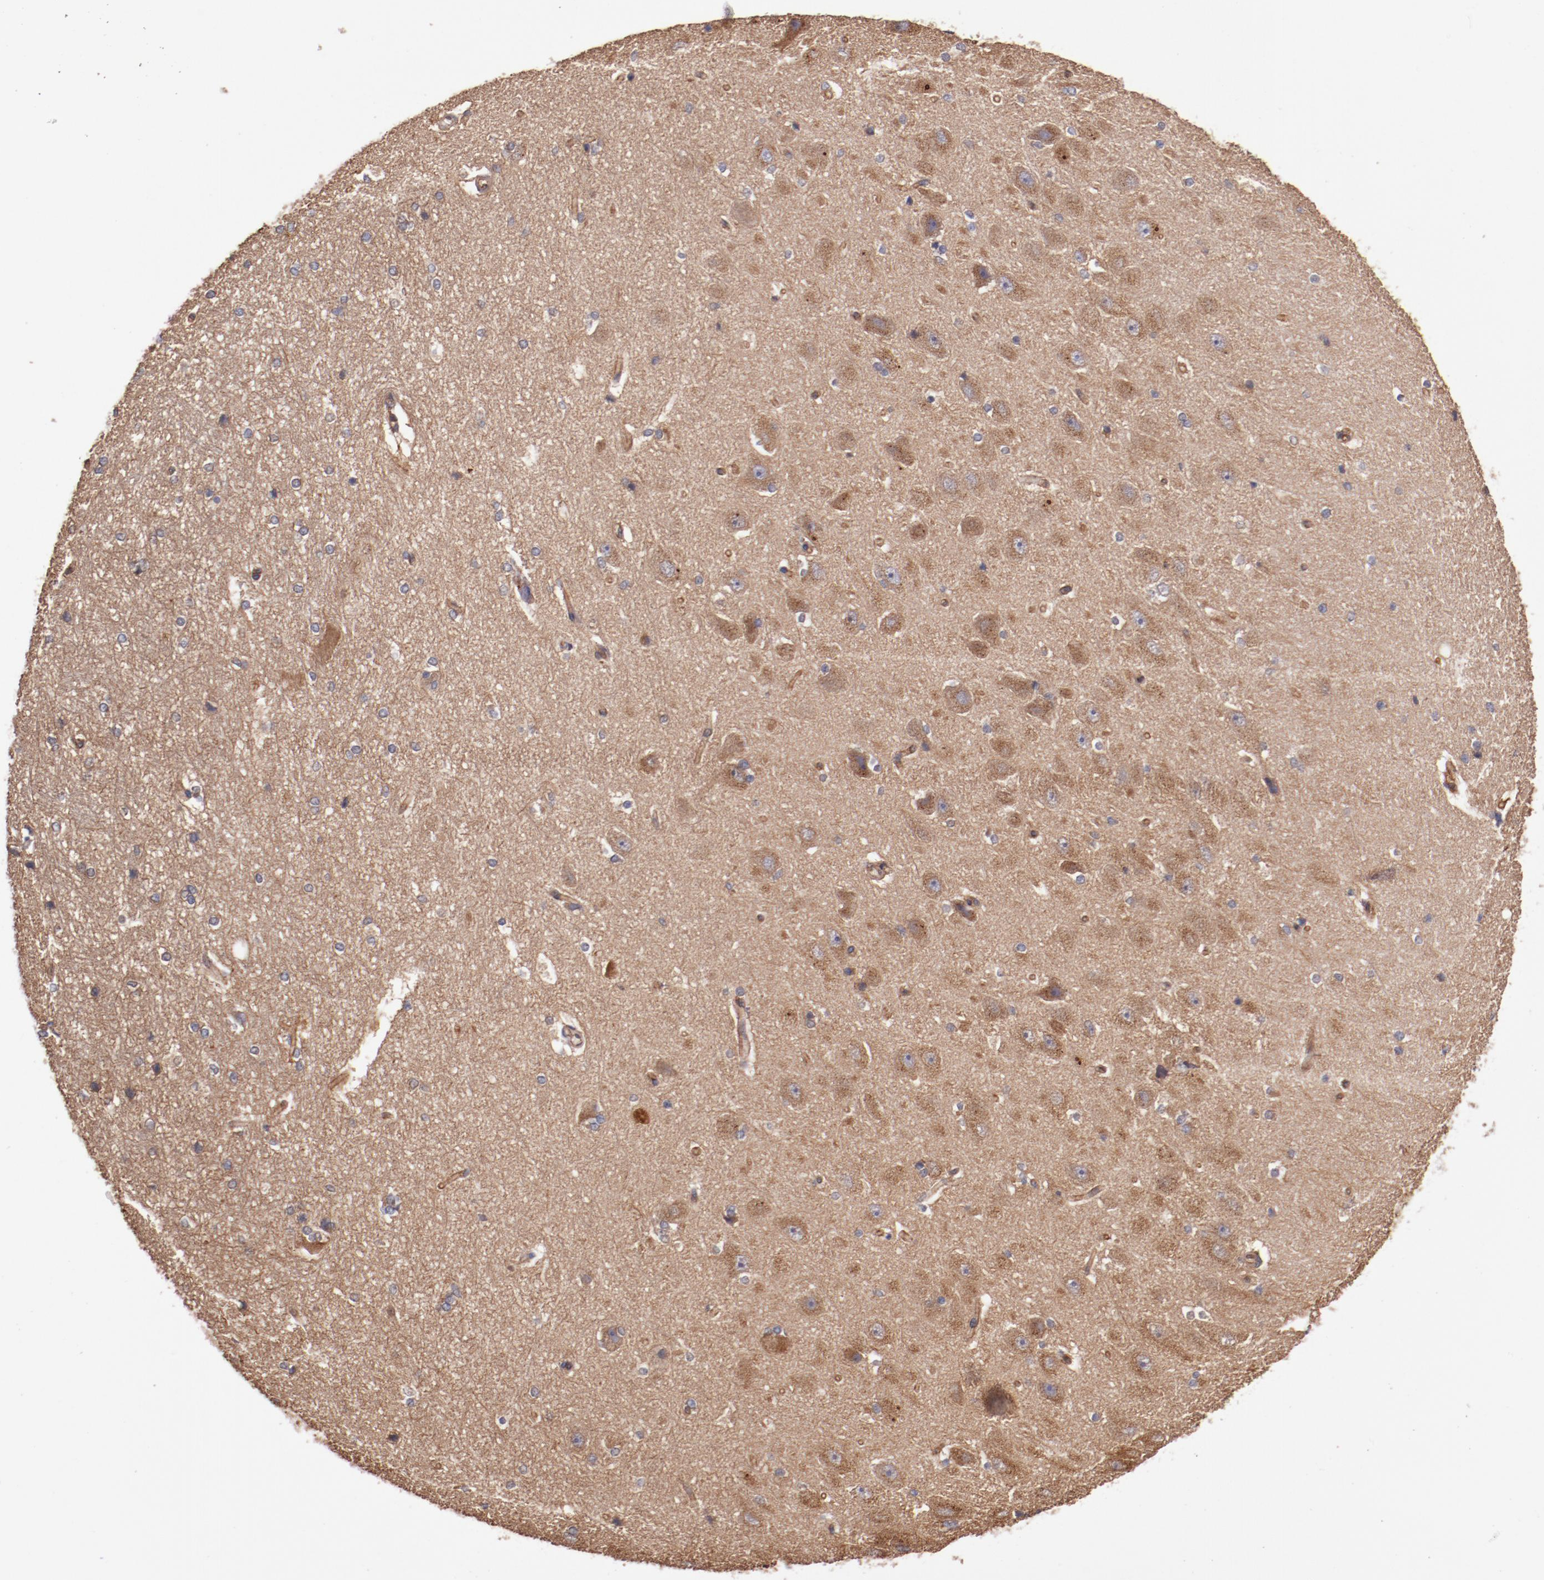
{"staining": {"intensity": "moderate", "quantity": ">75%", "location": "cytoplasmic/membranous"}, "tissue": "hippocampus", "cell_type": "Glial cells", "image_type": "normal", "snomed": [{"axis": "morphology", "description": "Normal tissue, NOS"}, {"axis": "topography", "description": "Hippocampus"}], "caption": "Immunohistochemical staining of benign human hippocampus displays medium levels of moderate cytoplasmic/membranous staining in approximately >75% of glial cells. (DAB (3,3'-diaminobenzidine) IHC with brightfield microscopy, high magnification).", "gene": "TMOD3", "patient": {"sex": "female", "age": 19}}